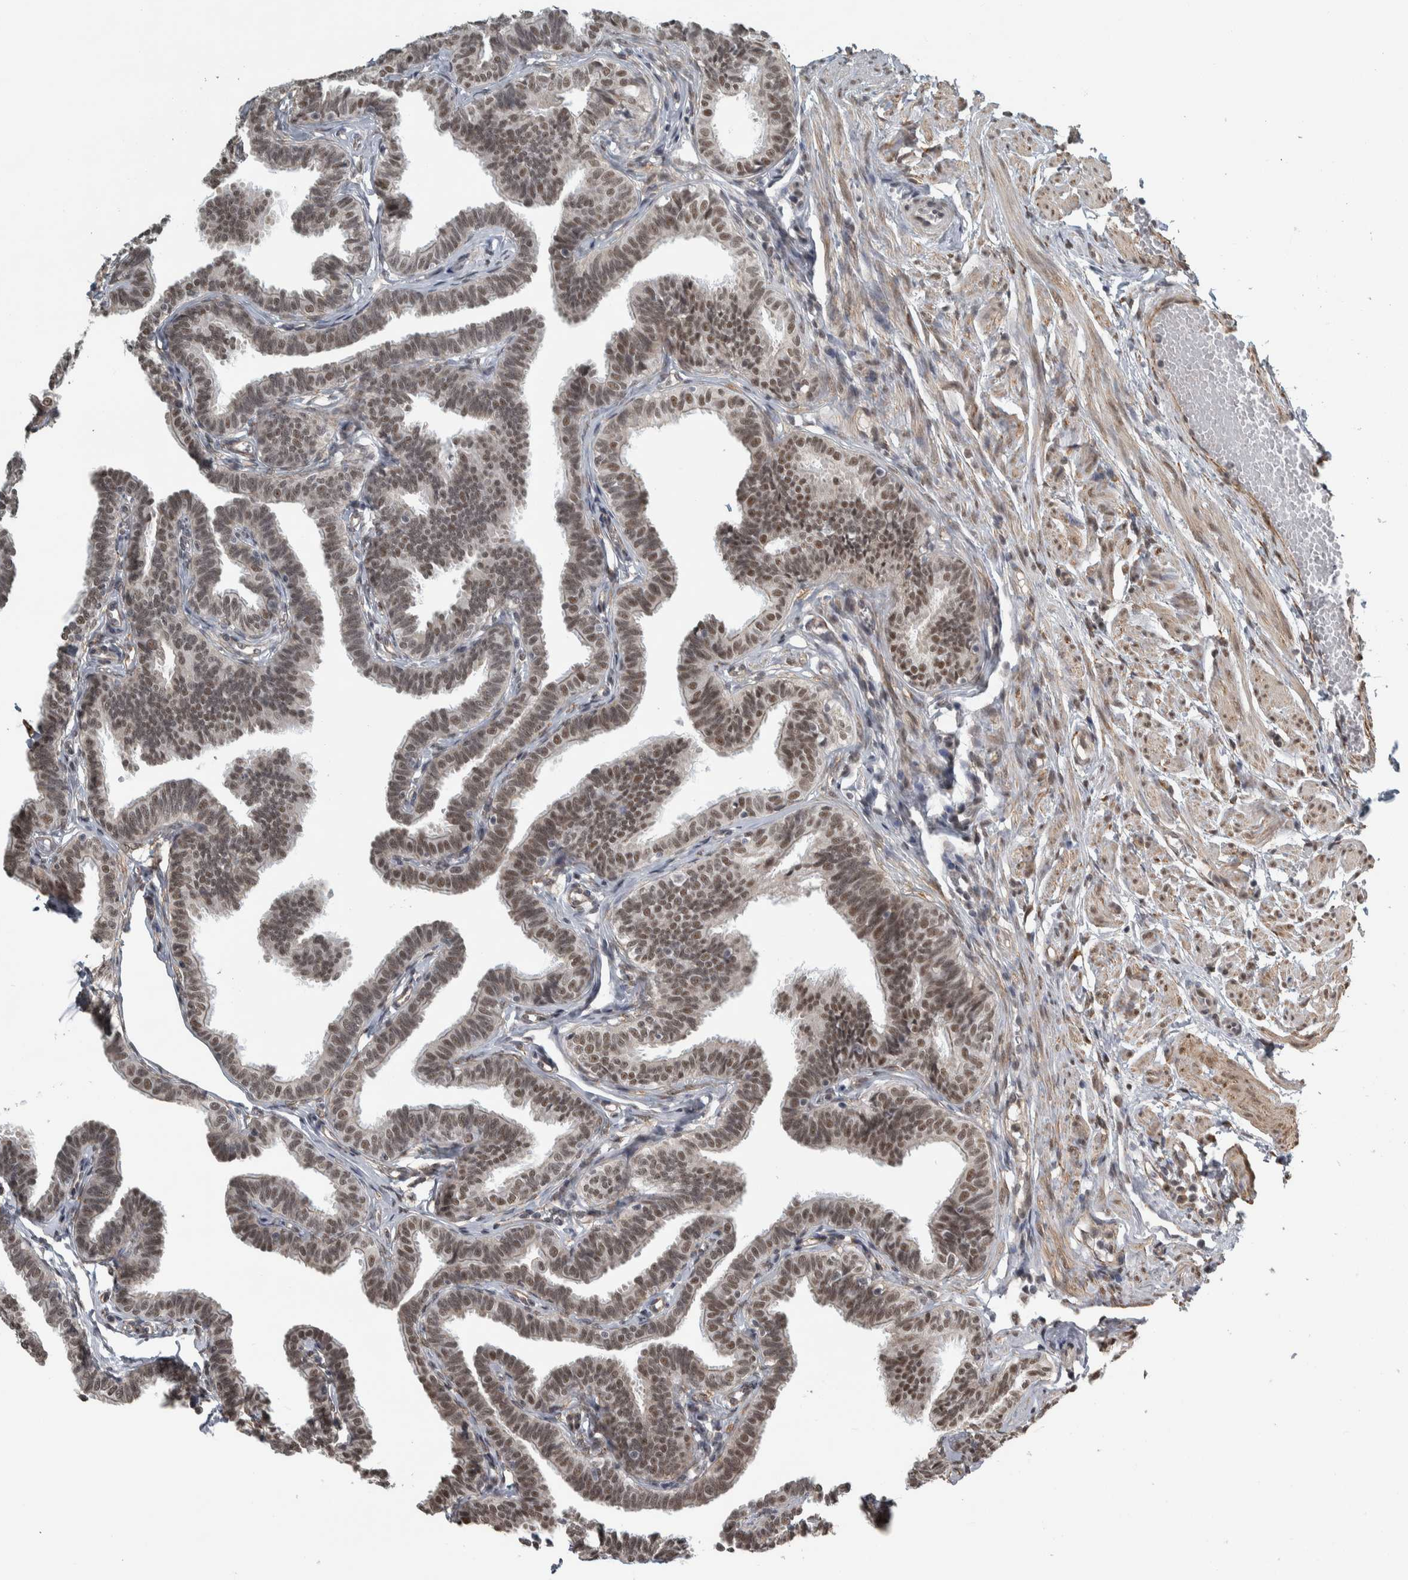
{"staining": {"intensity": "moderate", "quantity": ">75%", "location": "nuclear"}, "tissue": "fallopian tube", "cell_type": "Glandular cells", "image_type": "normal", "snomed": [{"axis": "morphology", "description": "Normal tissue, NOS"}, {"axis": "topography", "description": "Fallopian tube"}, {"axis": "topography", "description": "Ovary"}], "caption": "Normal fallopian tube was stained to show a protein in brown. There is medium levels of moderate nuclear positivity in approximately >75% of glandular cells. The protein of interest is shown in brown color, while the nuclei are stained blue.", "gene": "DDX42", "patient": {"sex": "female", "age": 23}}